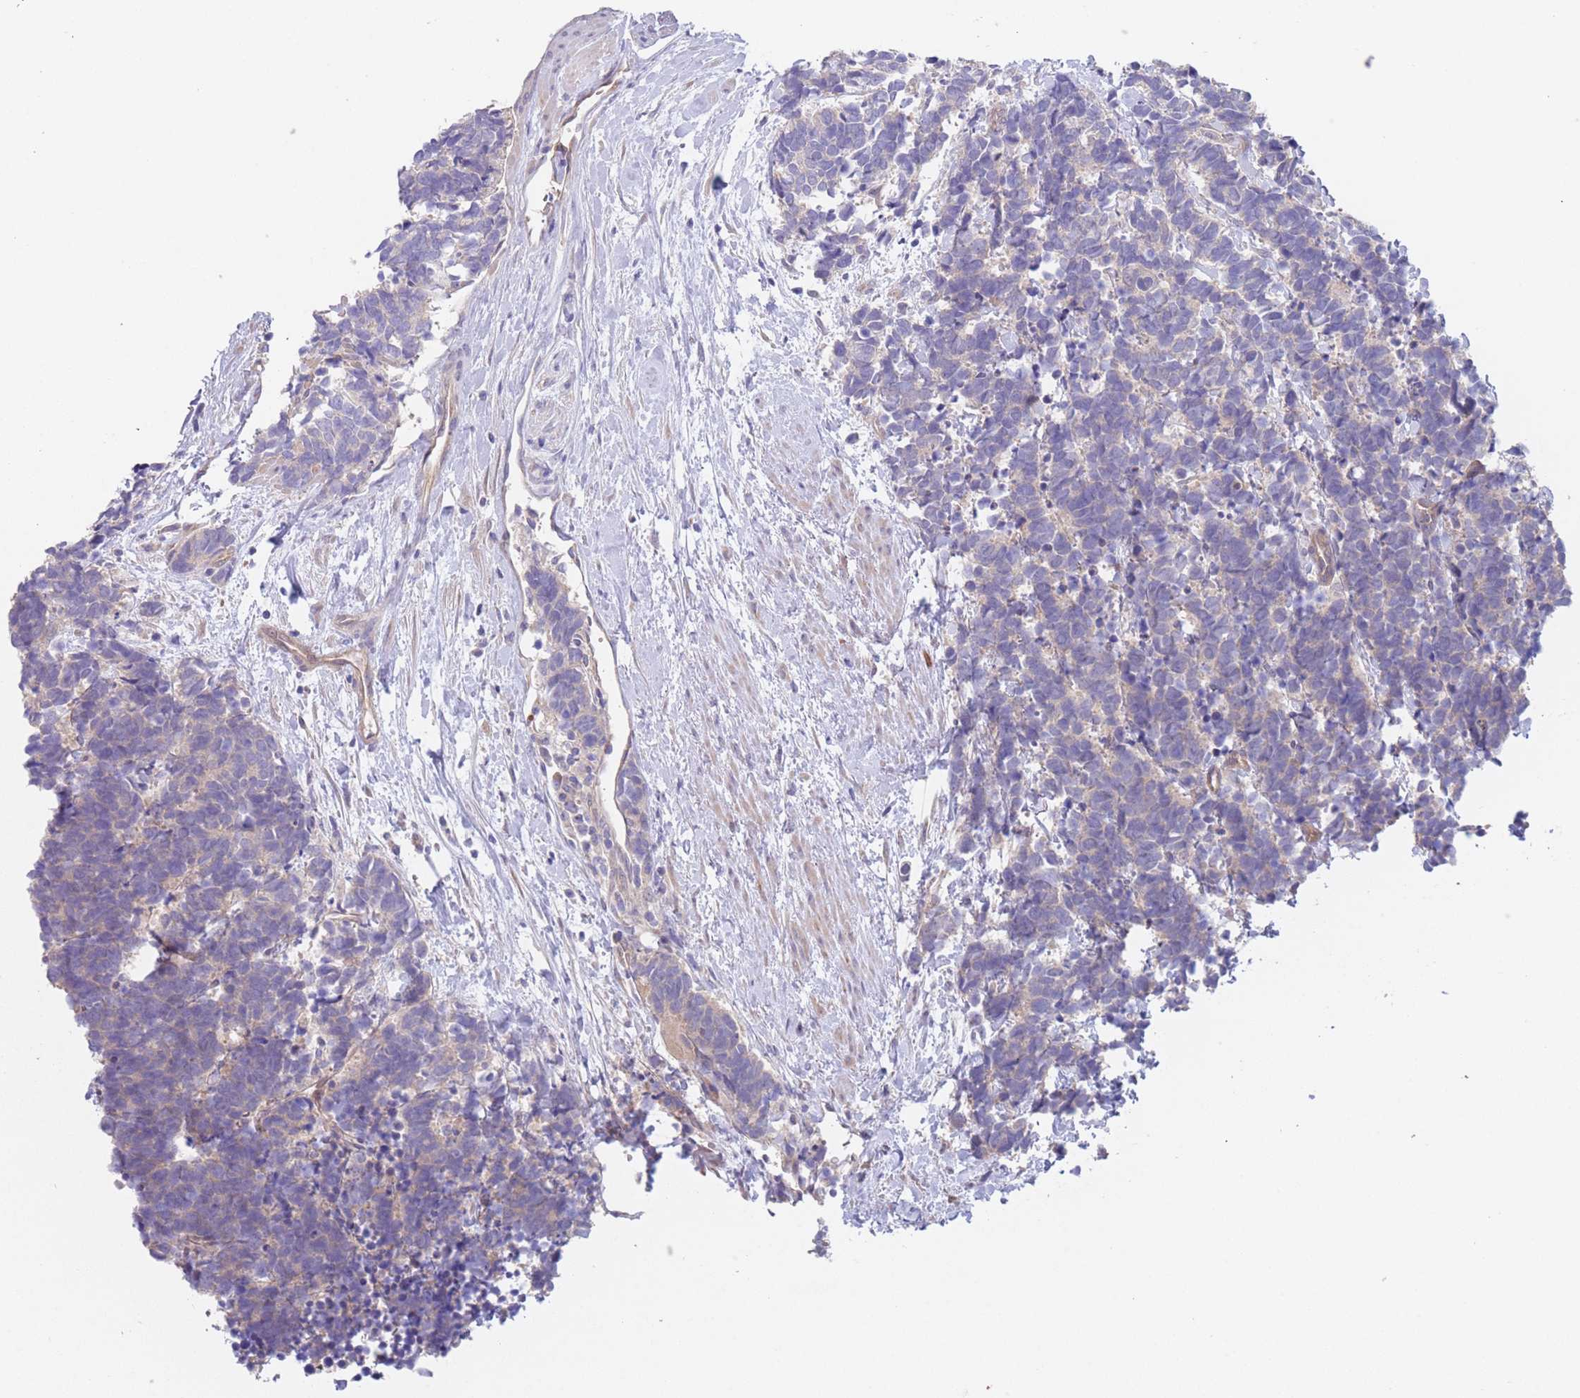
{"staining": {"intensity": "weak", "quantity": "<25%", "location": "cytoplasmic/membranous"}, "tissue": "carcinoid", "cell_type": "Tumor cells", "image_type": "cancer", "snomed": [{"axis": "morphology", "description": "Carcinoma, NOS"}, {"axis": "morphology", "description": "Carcinoid, malignant, NOS"}, {"axis": "topography", "description": "Prostate"}], "caption": "This micrograph is of carcinoid (malignant) stained with immunohistochemistry to label a protein in brown with the nuclei are counter-stained blue. There is no staining in tumor cells.", "gene": "ZNF281", "patient": {"sex": "male", "age": 57}}